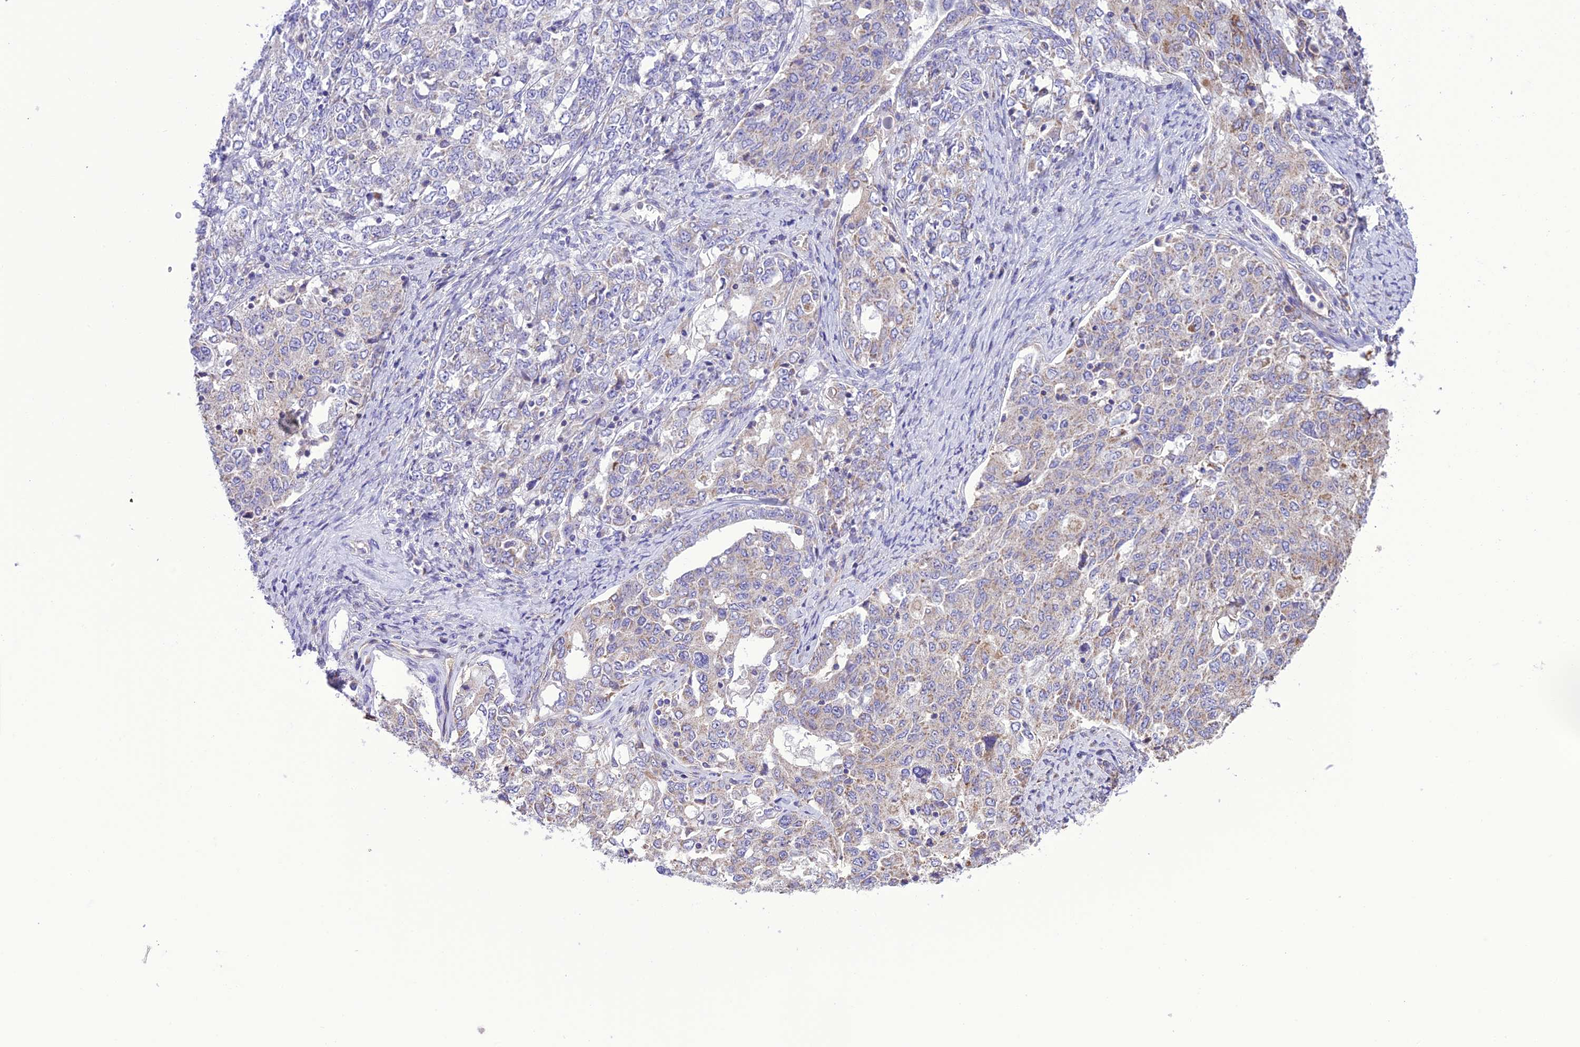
{"staining": {"intensity": "weak", "quantity": "25%-75%", "location": "cytoplasmic/membranous"}, "tissue": "ovarian cancer", "cell_type": "Tumor cells", "image_type": "cancer", "snomed": [{"axis": "morphology", "description": "Carcinoma, endometroid"}, {"axis": "topography", "description": "Ovary"}], "caption": "A high-resolution image shows IHC staining of ovarian cancer (endometroid carcinoma), which shows weak cytoplasmic/membranous positivity in approximately 25%-75% of tumor cells. The staining is performed using DAB brown chromogen to label protein expression. The nuclei are counter-stained blue using hematoxylin.", "gene": "MAP3K12", "patient": {"sex": "female", "age": 62}}